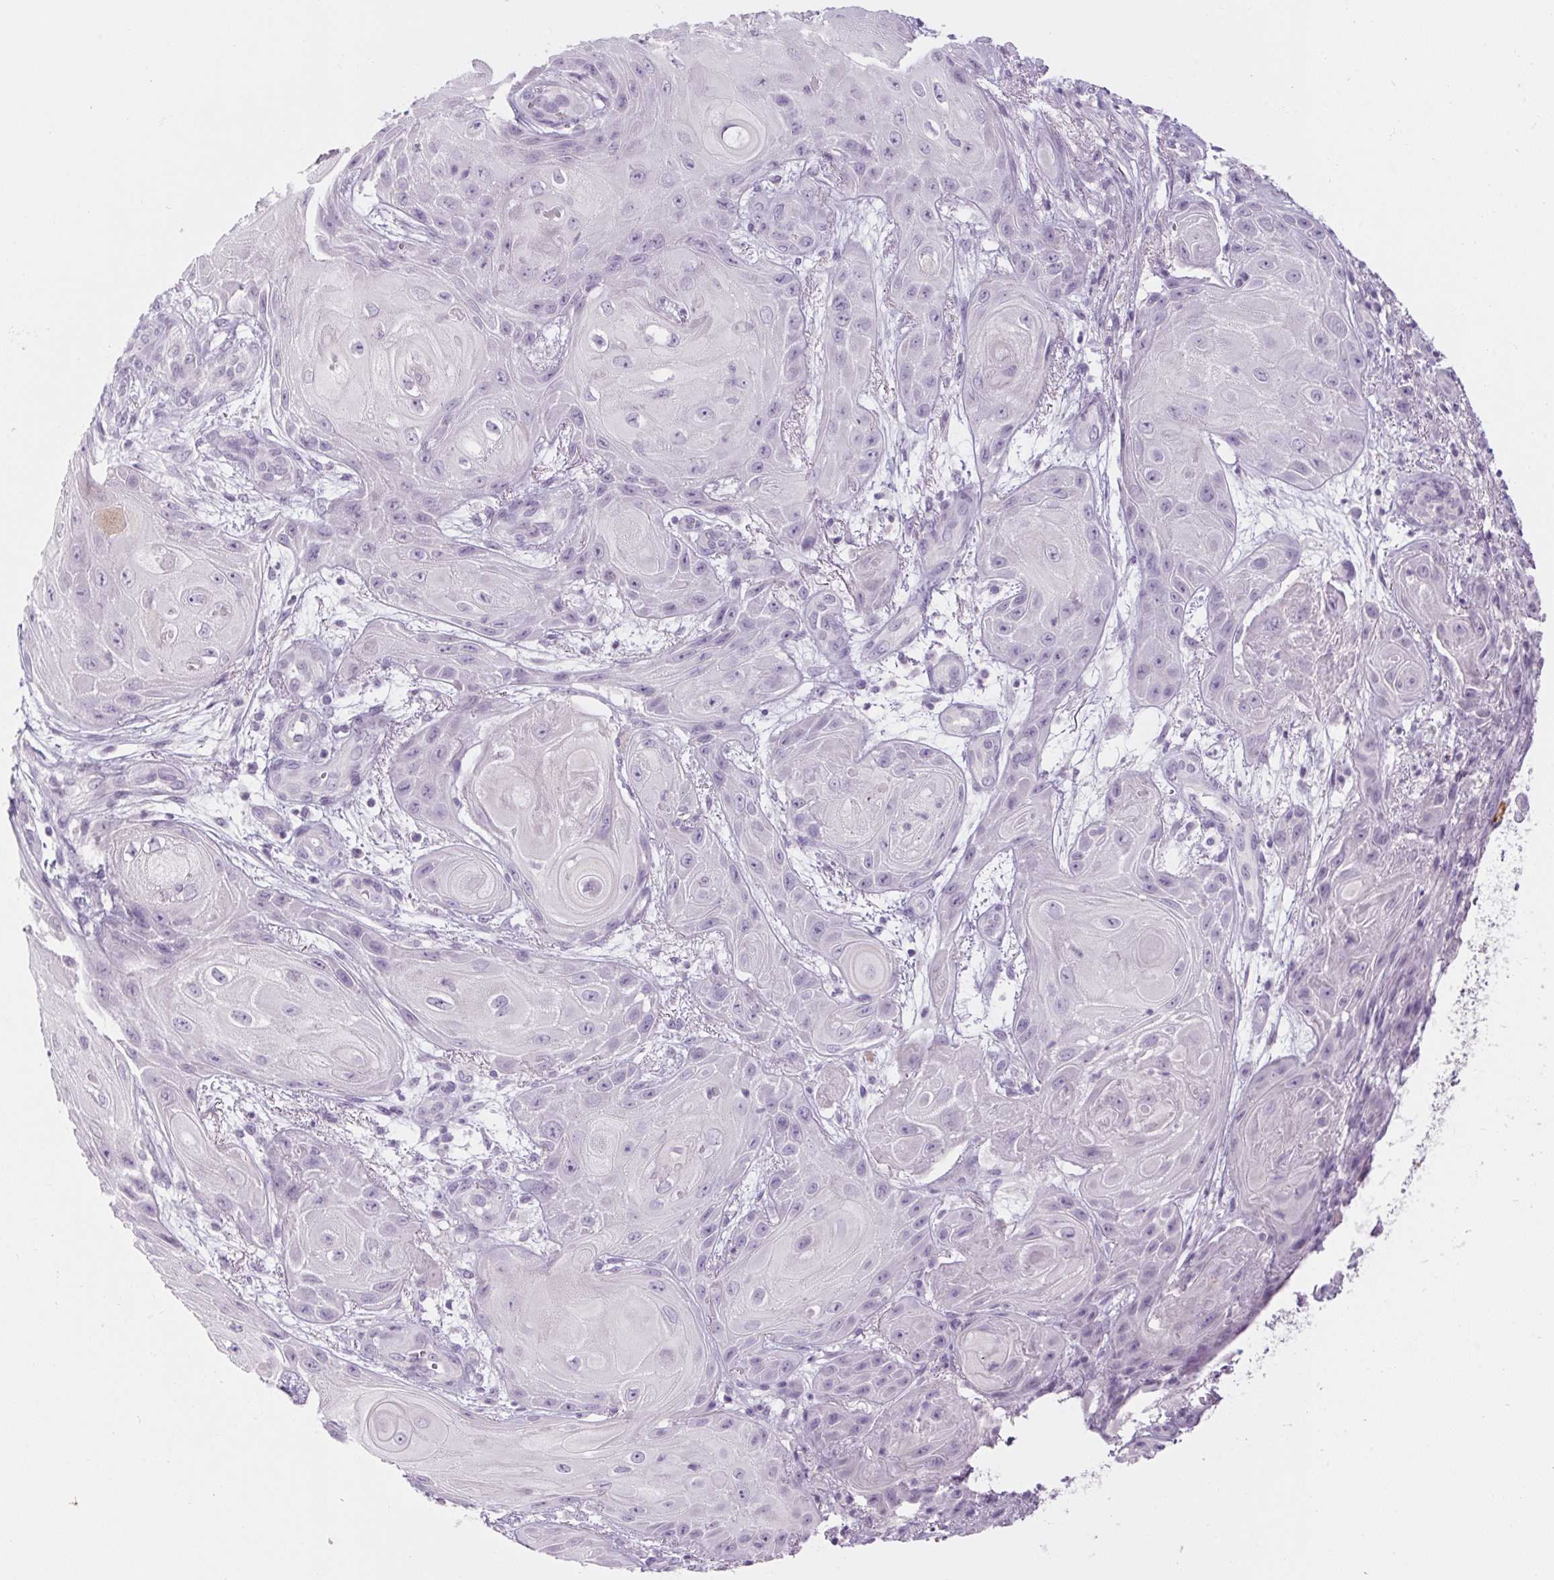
{"staining": {"intensity": "weak", "quantity": "<25%", "location": "cytoplasmic/membranous"}, "tissue": "skin cancer", "cell_type": "Tumor cells", "image_type": "cancer", "snomed": [{"axis": "morphology", "description": "Squamous cell carcinoma, NOS"}, {"axis": "topography", "description": "Skin"}], "caption": "Protein analysis of squamous cell carcinoma (skin) shows no significant expression in tumor cells.", "gene": "RPTN", "patient": {"sex": "male", "age": 62}}